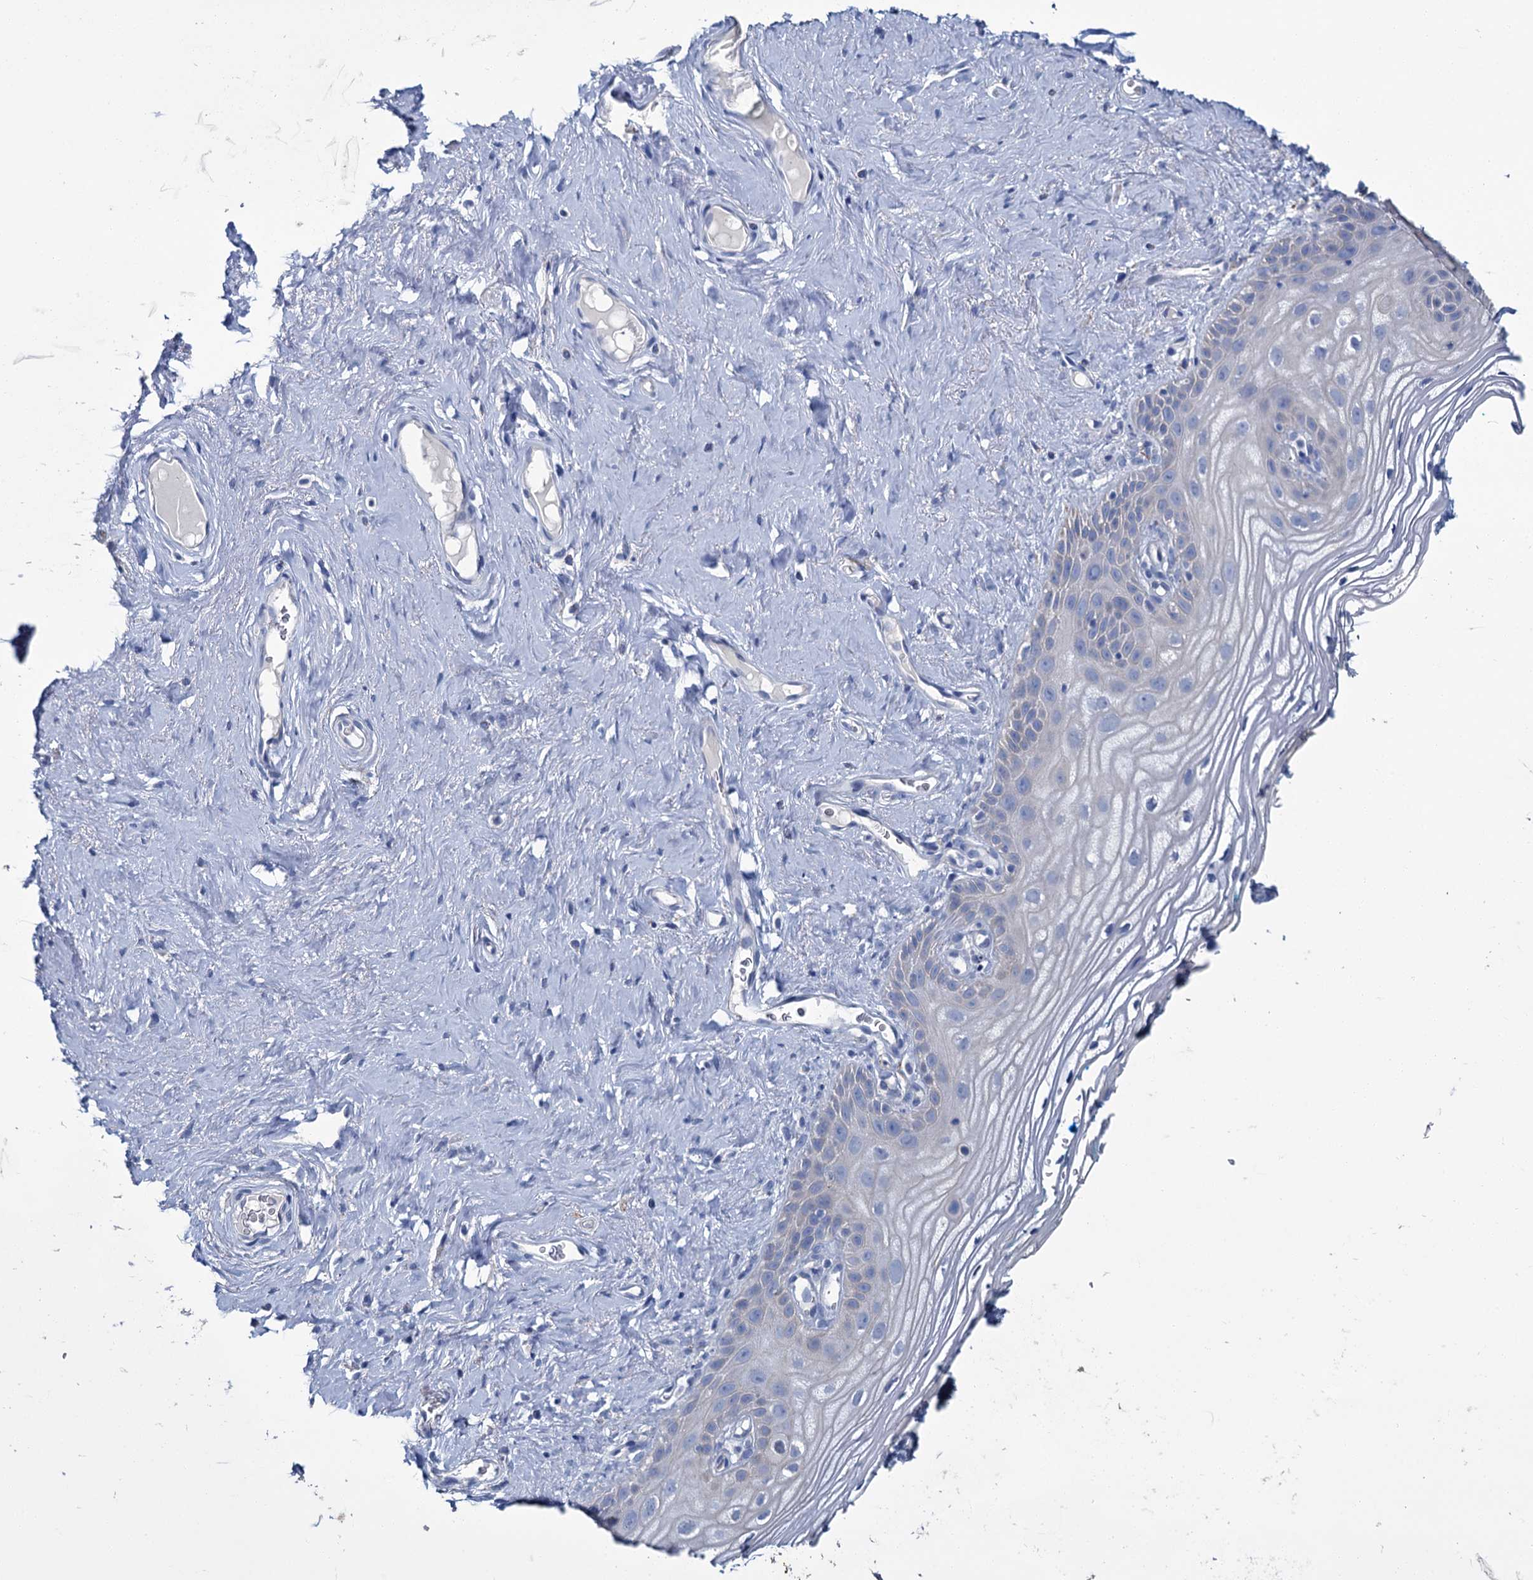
{"staining": {"intensity": "negative", "quantity": "none", "location": "none"}, "tissue": "vagina", "cell_type": "Squamous epithelial cells", "image_type": "normal", "snomed": [{"axis": "morphology", "description": "Normal tissue, NOS"}, {"axis": "topography", "description": "Vagina"}], "caption": "This histopathology image is of benign vagina stained with IHC to label a protein in brown with the nuclei are counter-stained blue. There is no positivity in squamous epithelial cells. (Stains: DAB (3,3'-diaminobenzidine) immunohistochemistry (IHC) with hematoxylin counter stain, Microscopy: brightfield microscopy at high magnification).", "gene": "SNCB", "patient": {"sex": "female", "age": 68}}